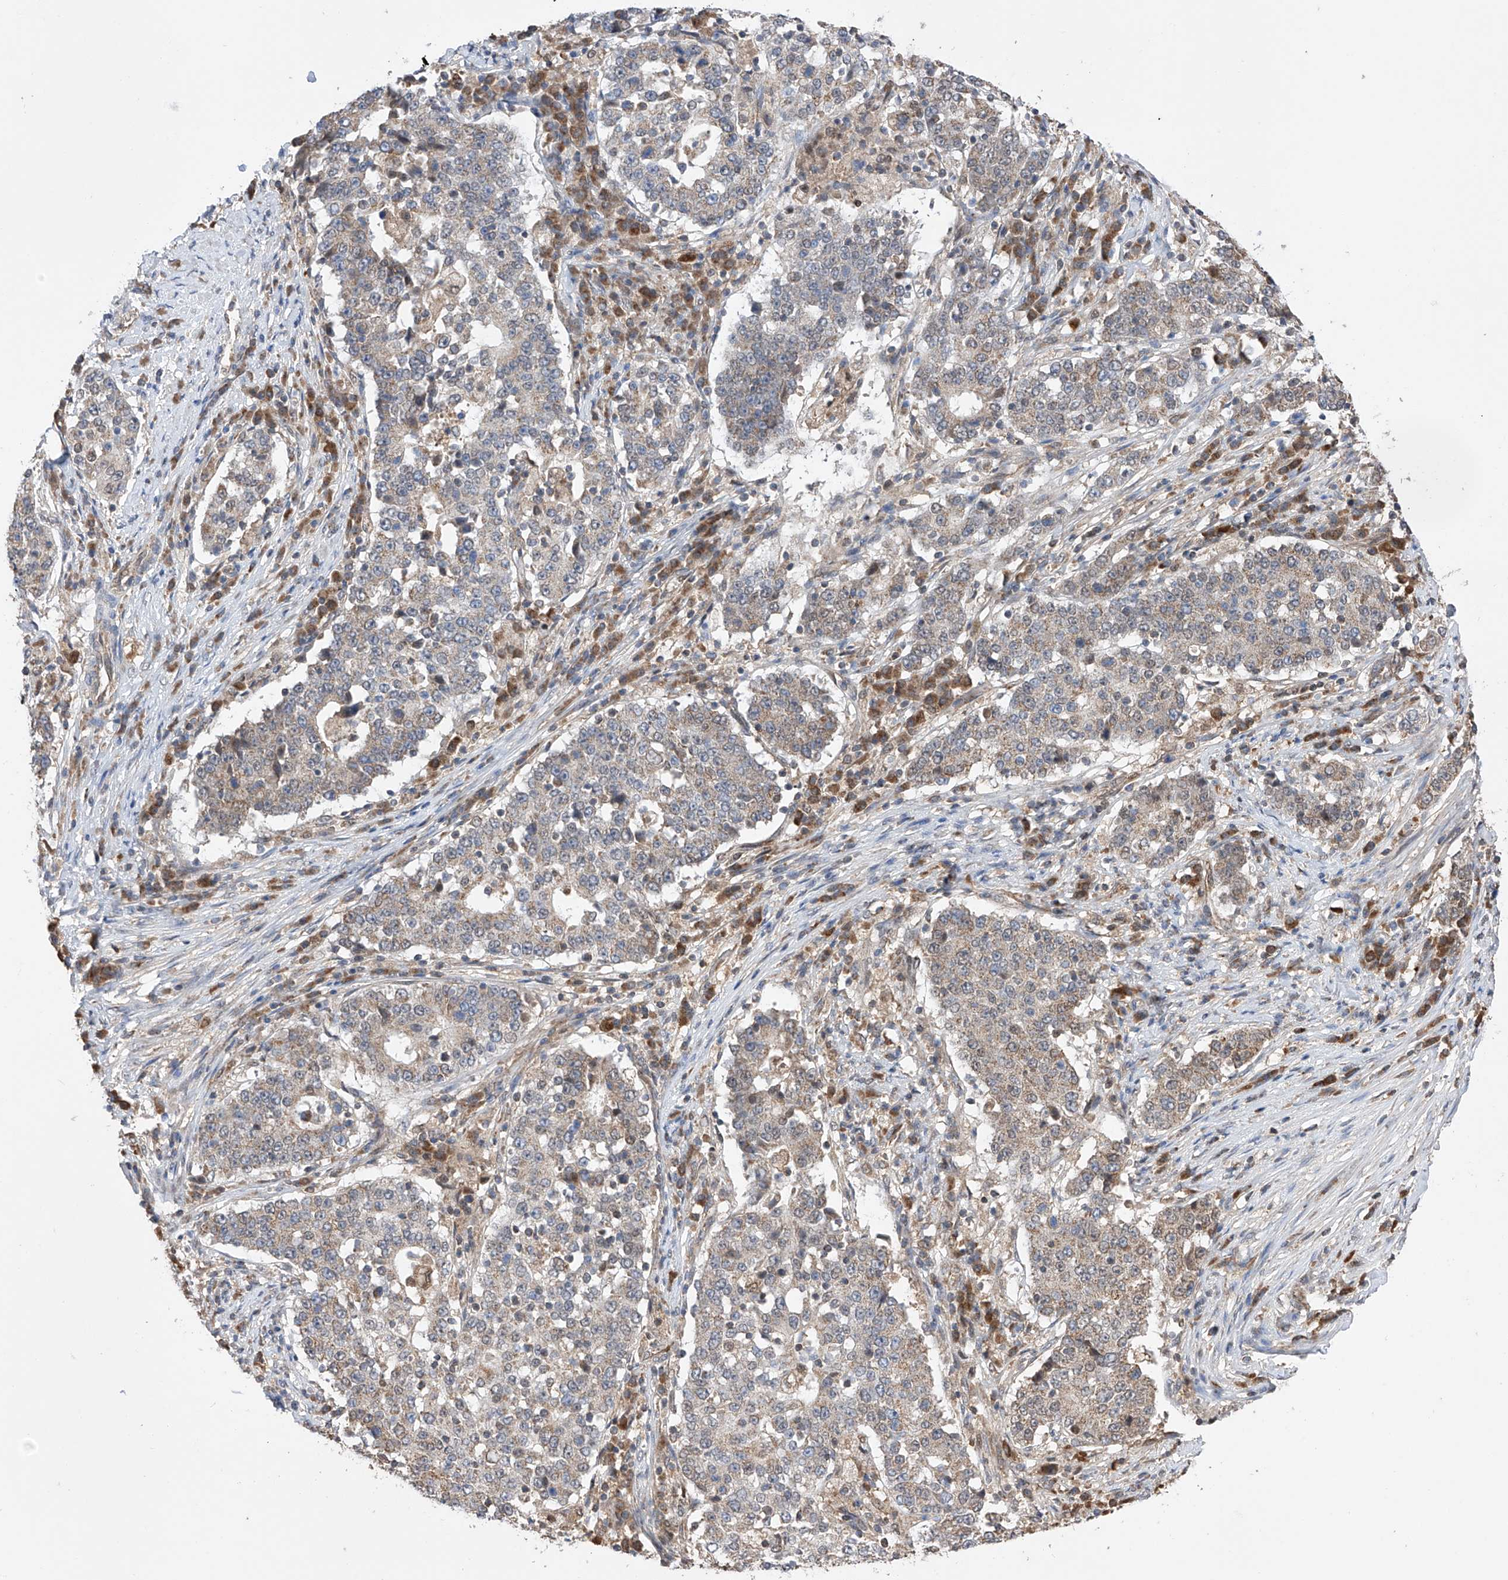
{"staining": {"intensity": "weak", "quantity": "25%-75%", "location": "cytoplasmic/membranous"}, "tissue": "stomach cancer", "cell_type": "Tumor cells", "image_type": "cancer", "snomed": [{"axis": "morphology", "description": "Adenocarcinoma, NOS"}, {"axis": "topography", "description": "Stomach"}], "caption": "Stomach cancer tissue reveals weak cytoplasmic/membranous expression in approximately 25%-75% of tumor cells", "gene": "SDHAF4", "patient": {"sex": "male", "age": 59}}